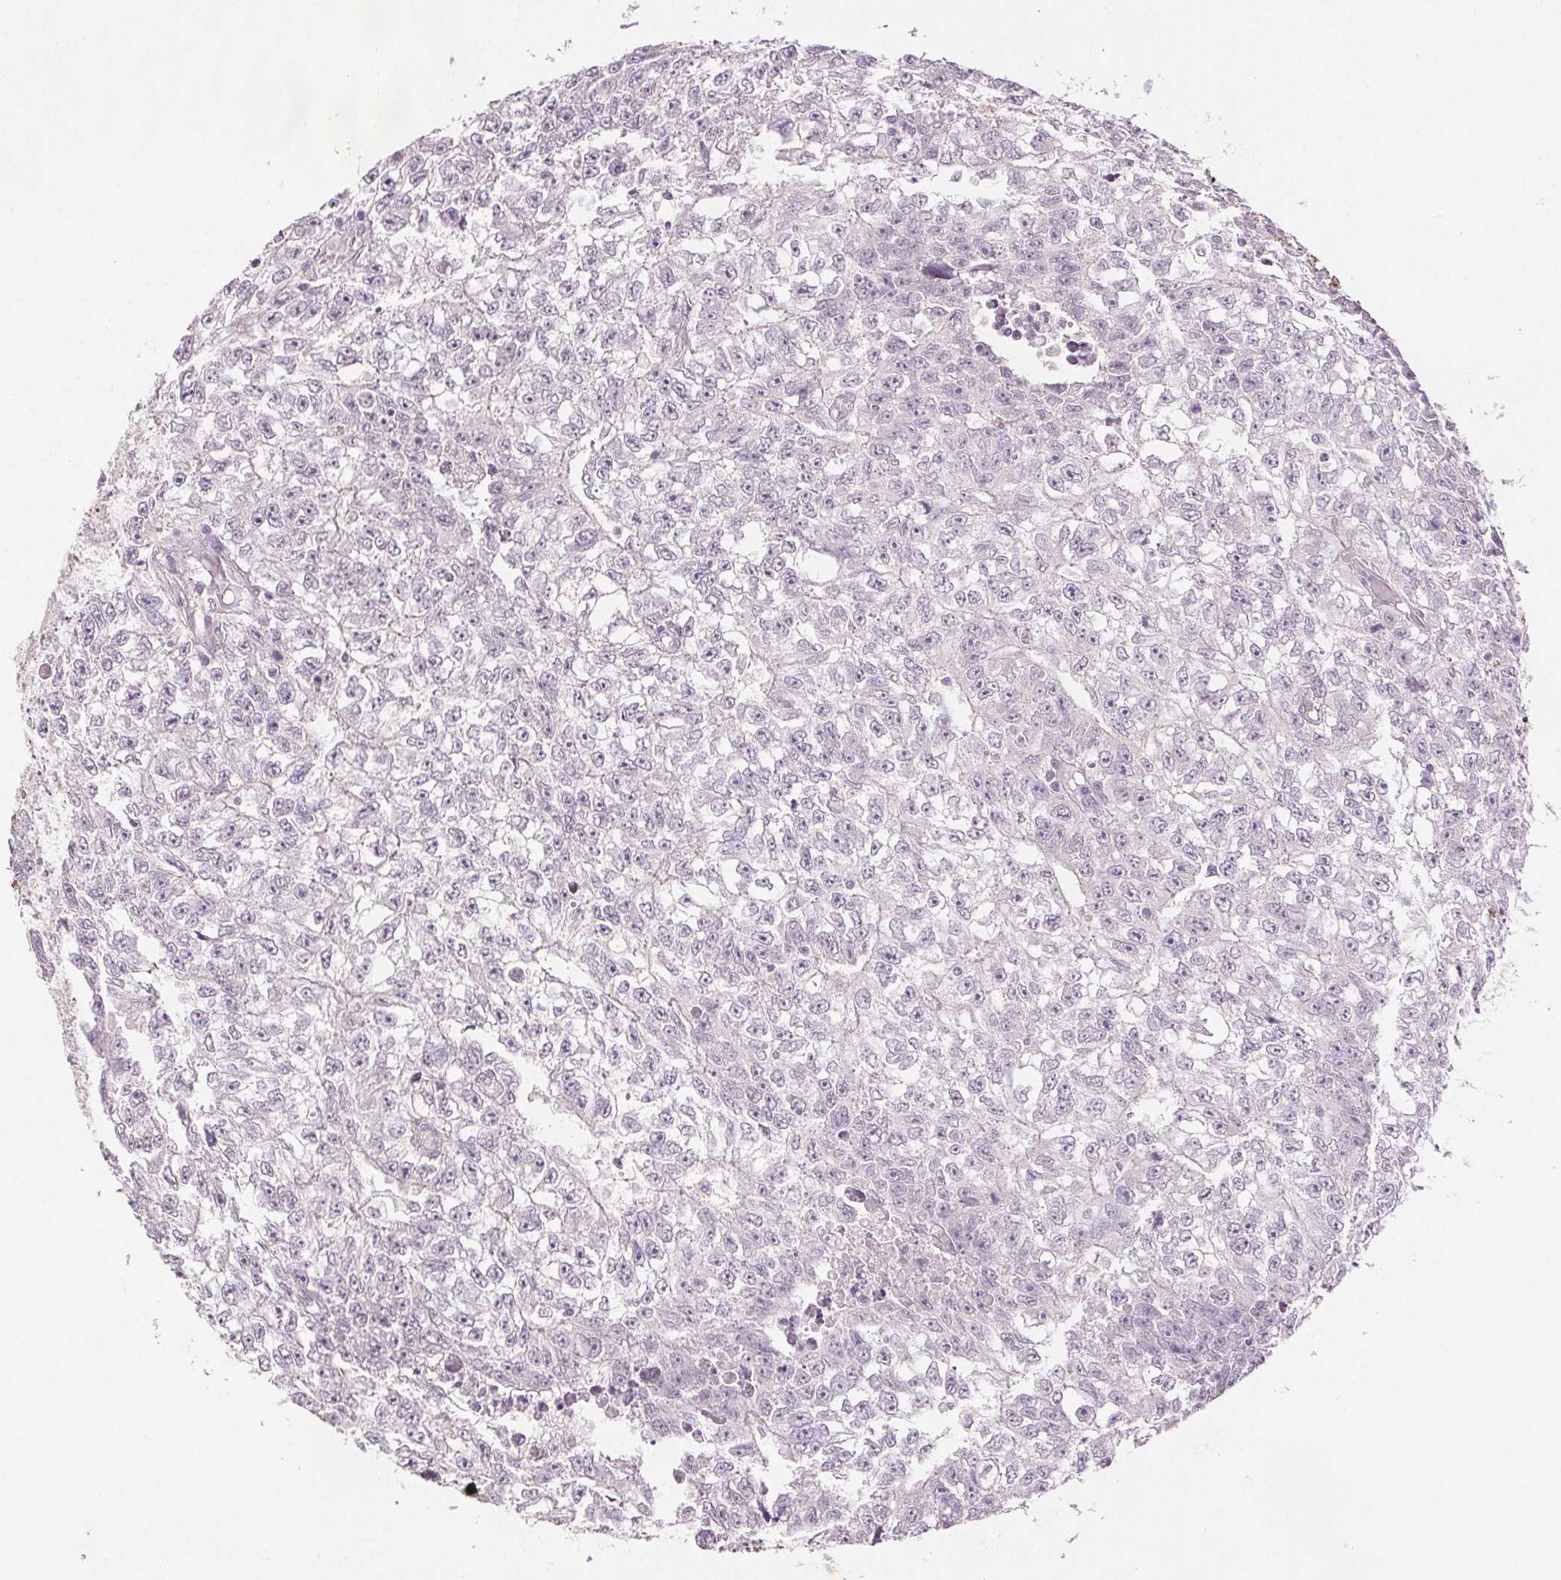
{"staining": {"intensity": "negative", "quantity": "none", "location": "none"}, "tissue": "testis cancer", "cell_type": "Tumor cells", "image_type": "cancer", "snomed": [{"axis": "morphology", "description": "Carcinoma, Embryonal, NOS"}, {"axis": "morphology", "description": "Teratoma, malignant, NOS"}, {"axis": "topography", "description": "Testis"}], "caption": "Human testis cancer (embryonal carcinoma) stained for a protein using immunohistochemistry (IHC) demonstrates no expression in tumor cells.", "gene": "FBN1", "patient": {"sex": "male", "age": 24}}